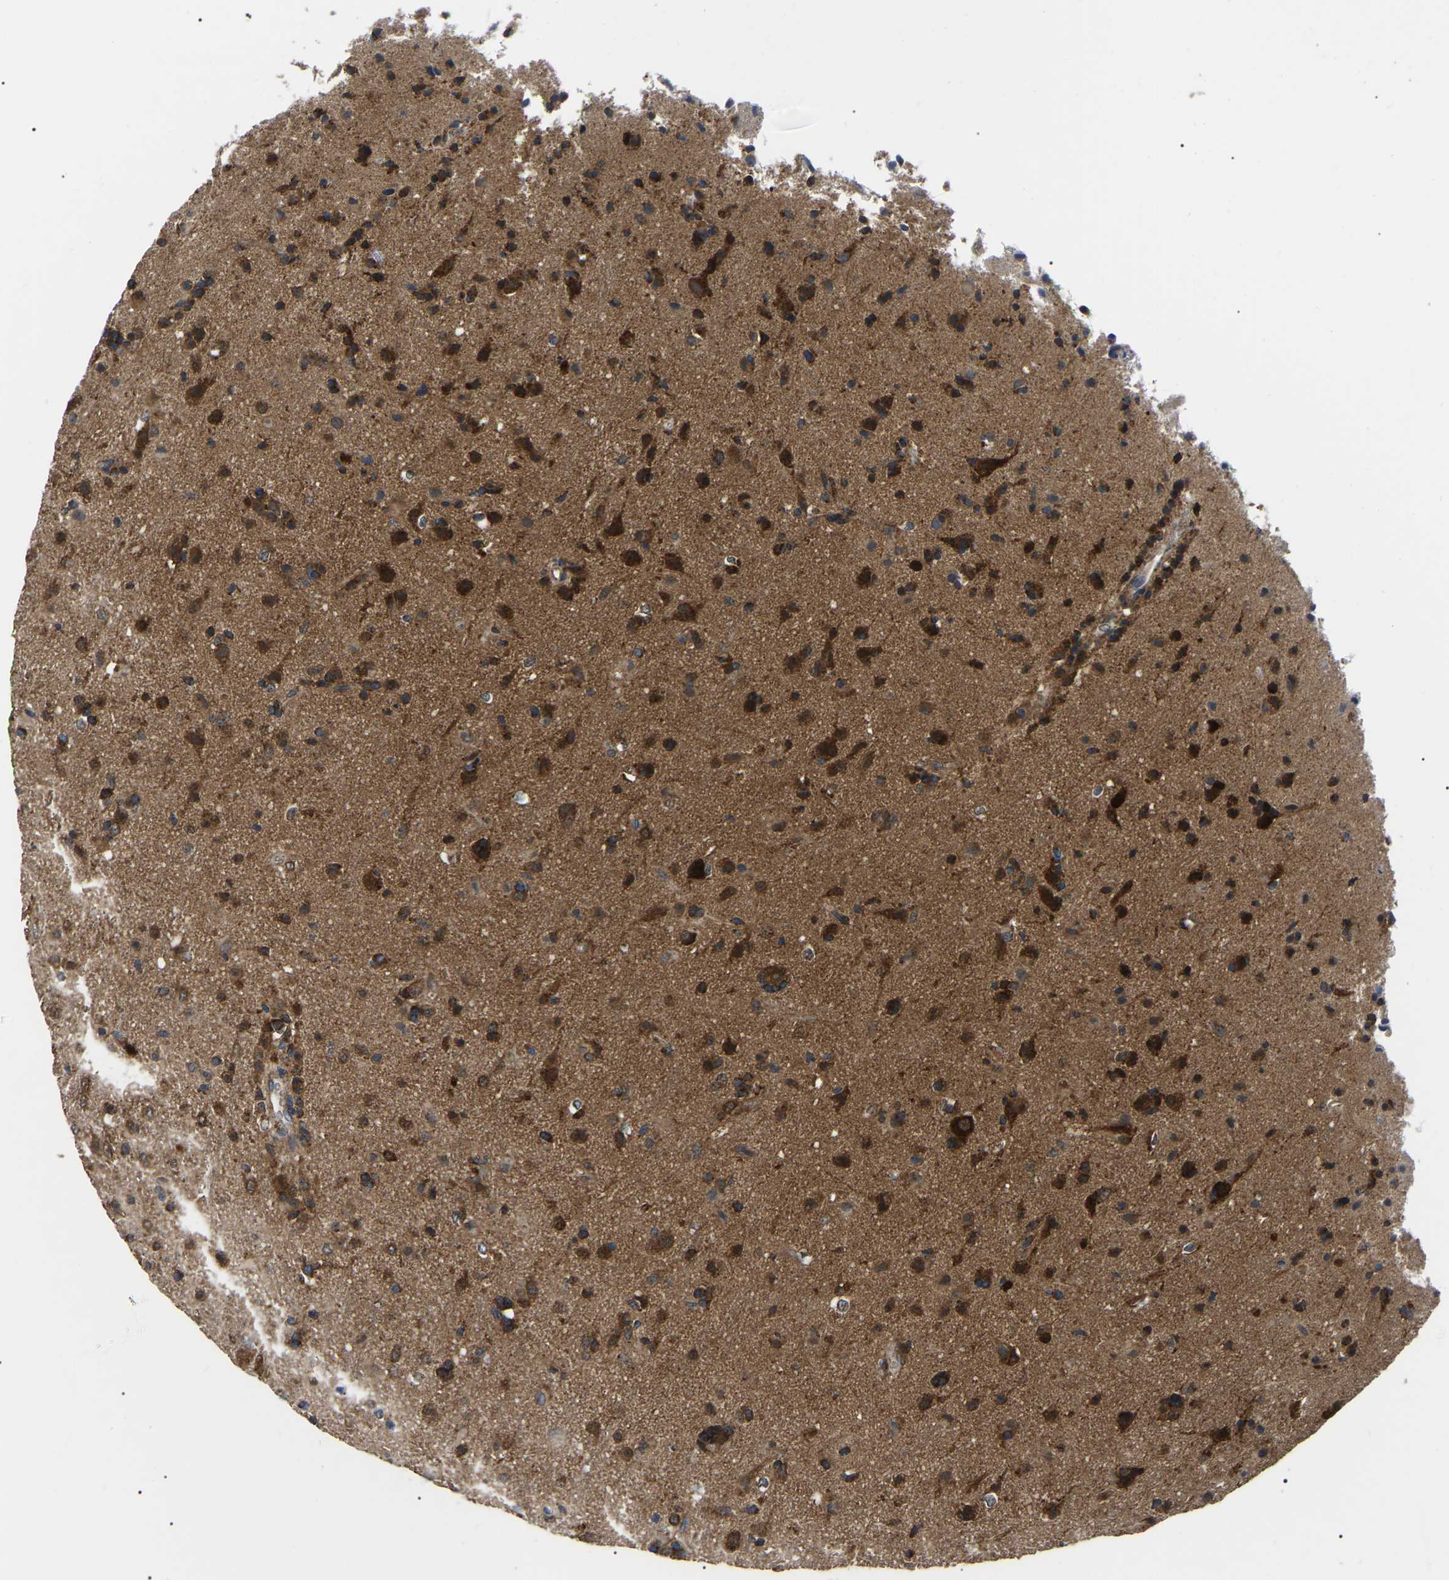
{"staining": {"intensity": "strong", "quantity": ">75%", "location": "cytoplasmic/membranous"}, "tissue": "glioma", "cell_type": "Tumor cells", "image_type": "cancer", "snomed": [{"axis": "morphology", "description": "Glioma, malignant, Low grade"}, {"axis": "topography", "description": "Brain"}], "caption": "DAB immunohistochemical staining of human malignant low-grade glioma exhibits strong cytoplasmic/membranous protein expression in approximately >75% of tumor cells.", "gene": "PPM1E", "patient": {"sex": "male", "age": 65}}